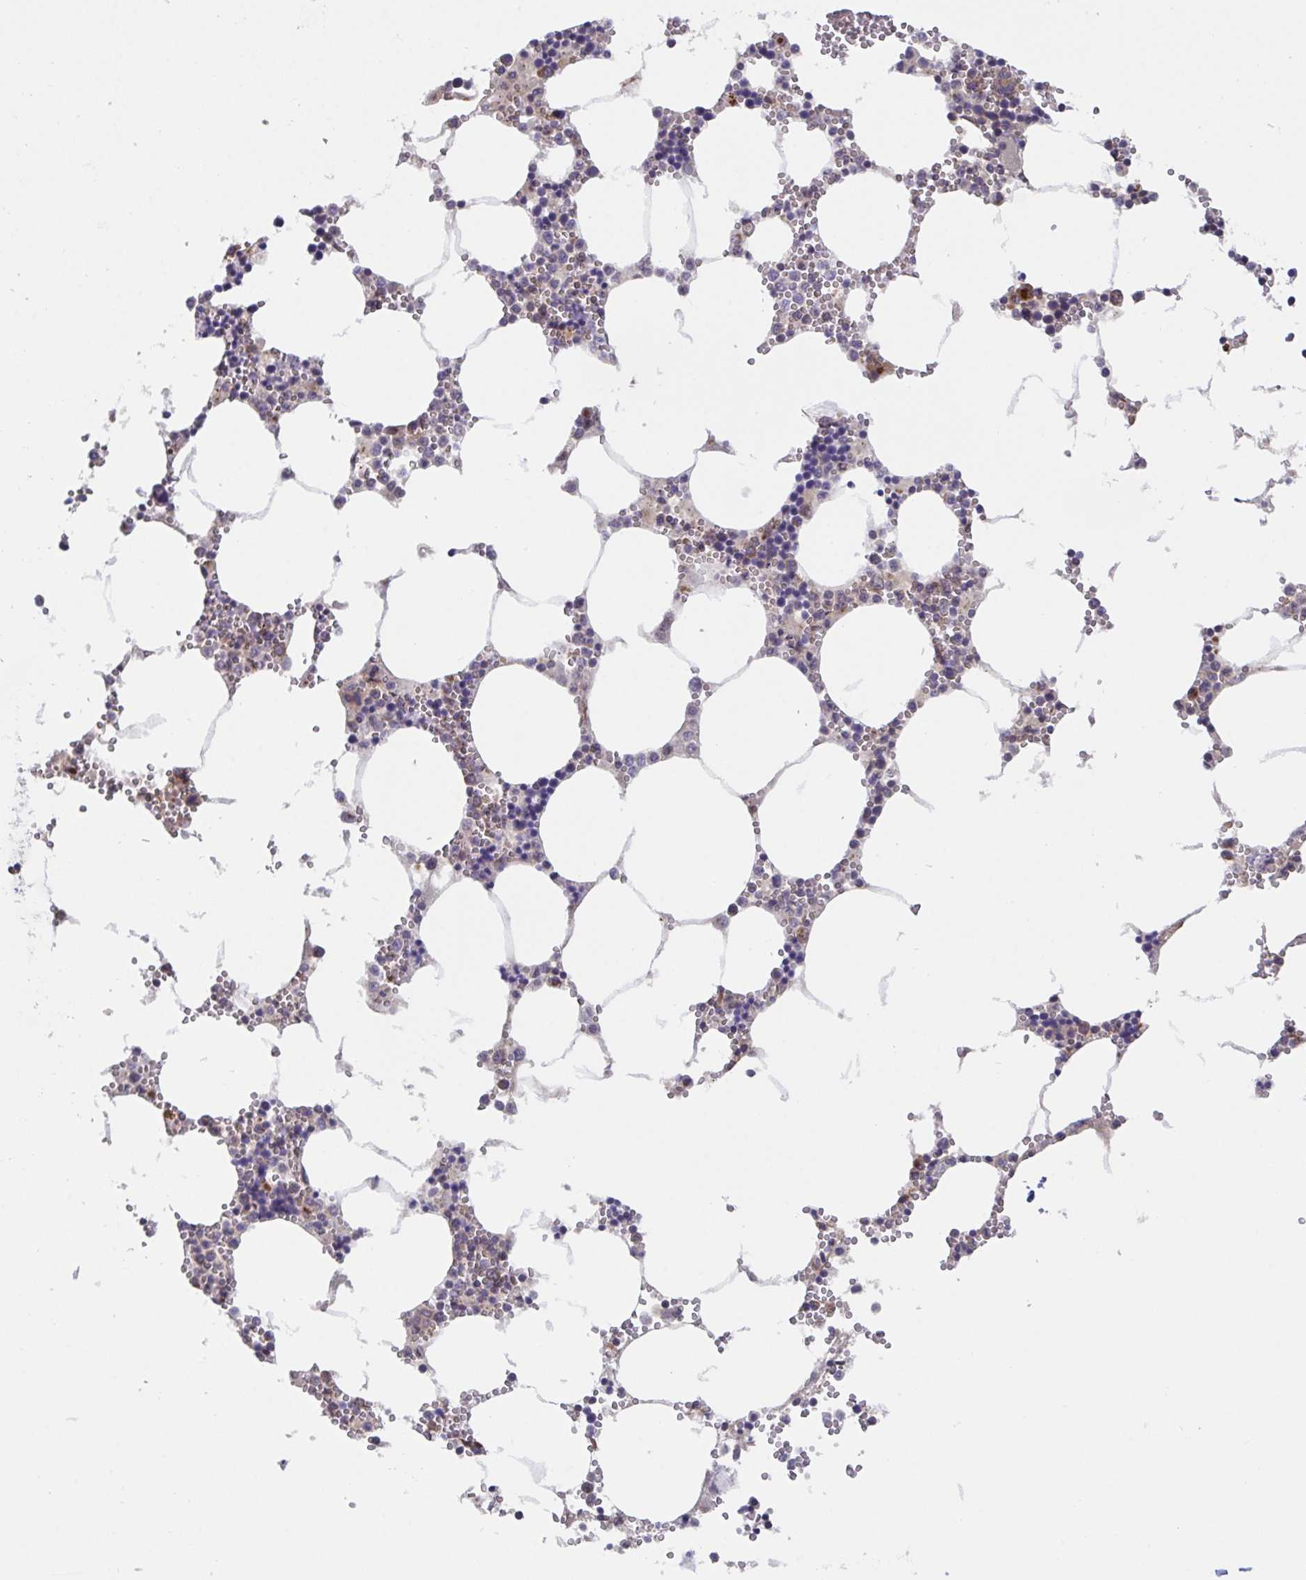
{"staining": {"intensity": "moderate", "quantity": "<25%", "location": "cytoplasmic/membranous"}, "tissue": "bone marrow", "cell_type": "Hematopoietic cells", "image_type": "normal", "snomed": [{"axis": "morphology", "description": "Normal tissue, NOS"}, {"axis": "topography", "description": "Bone marrow"}], "caption": "The immunohistochemical stain shows moderate cytoplasmic/membranous expression in hematopoietic cells of unremarkable bone marrow.", "gene": "ATP5MJ", "patient": {"sex": "male", "age": 54}}